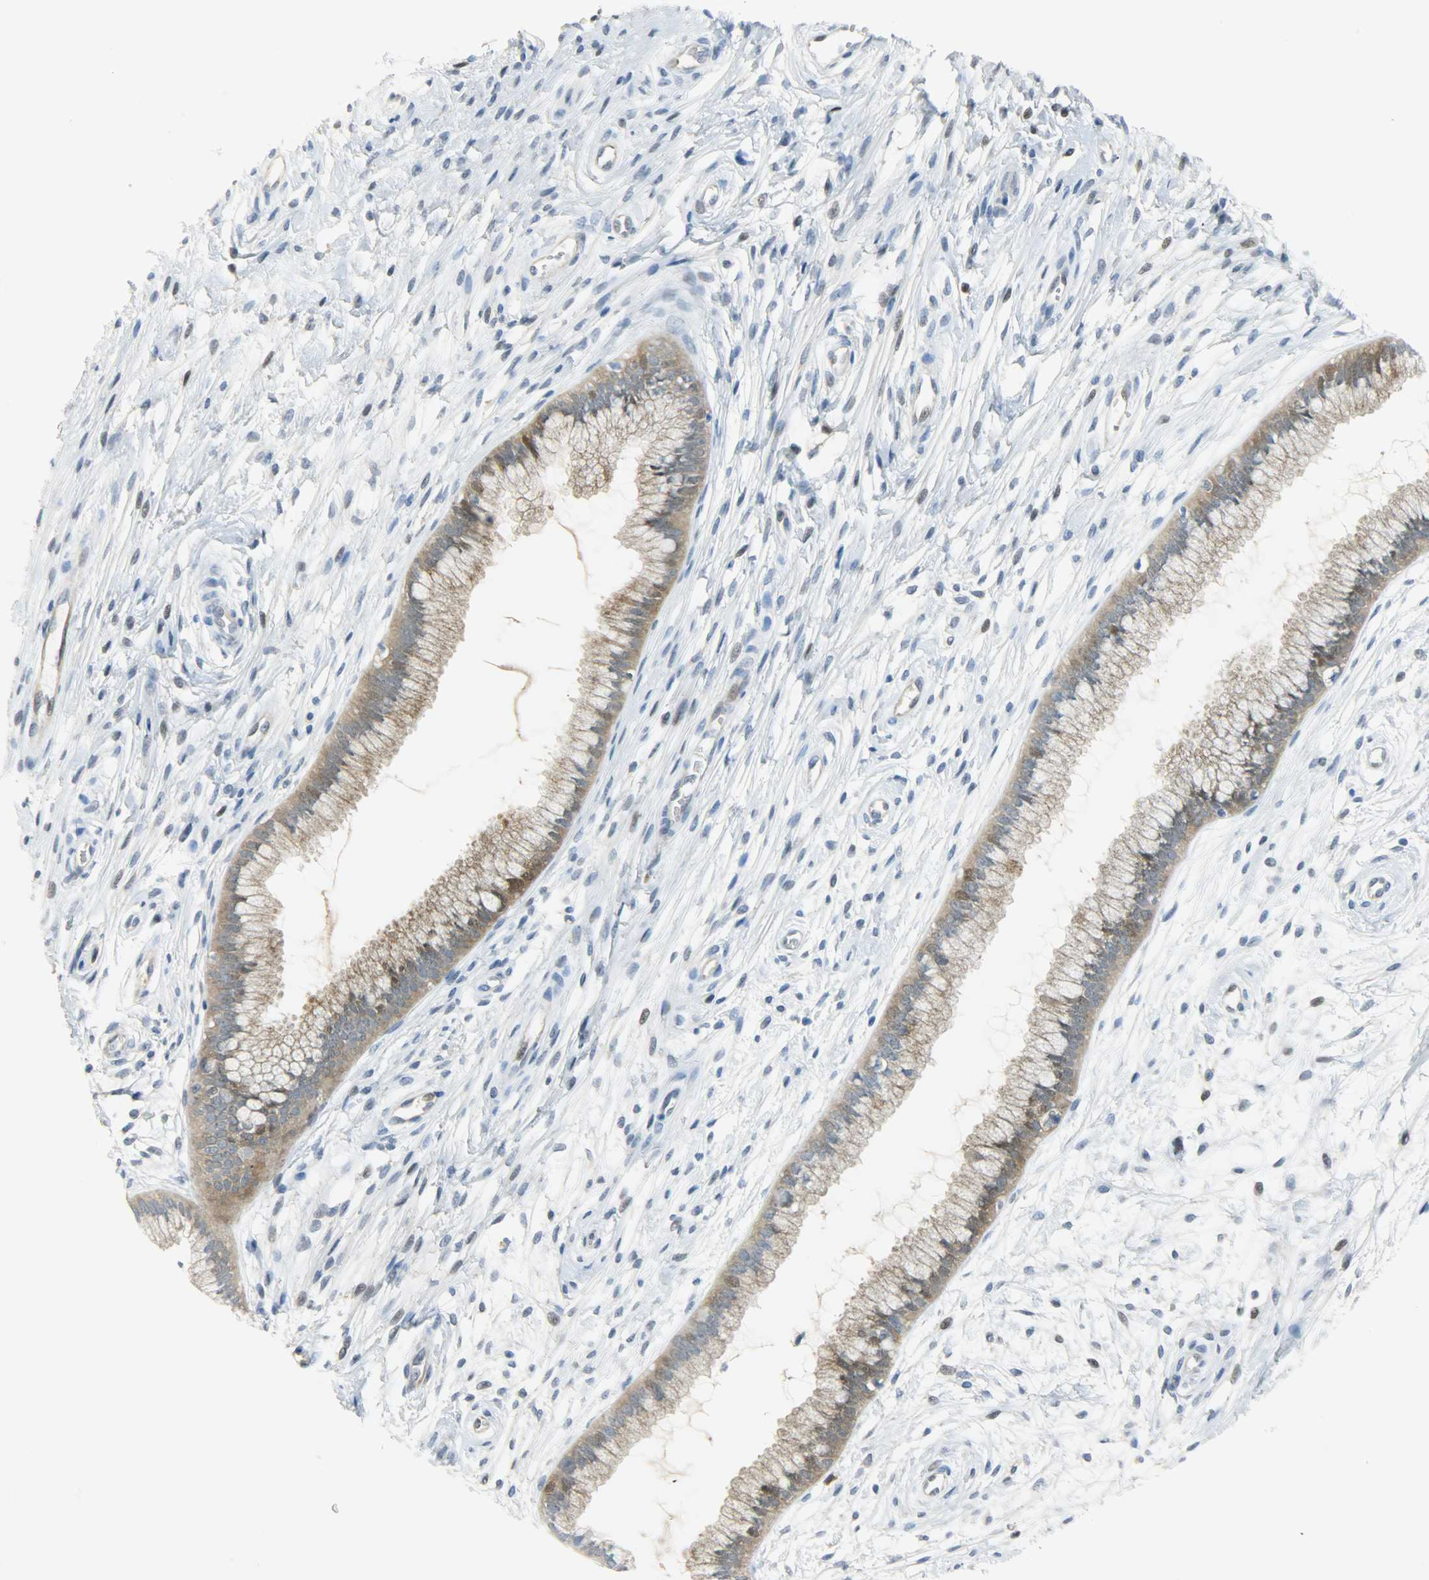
{"staining": {"intensity": "weak", "quantity": ">75%", "location": "cytoplasmic/membranous,nuclear"}, "tissue": "cervix", "cell_type": "Glandular cells", "image_type": "normal", "snomed": [{"axis": "morphology", "description": "Normal tissue, NOS"}, {"axis": "topography", "description": "Cervix"}], "caption": "The immunohistochemical stain highlights weak cytoplasmic/membranous,nuclear positivity in glandular cells of normal cervix.", "gene": "EIF4EBP1", "patient": {"sex": "female", "age": 39}}